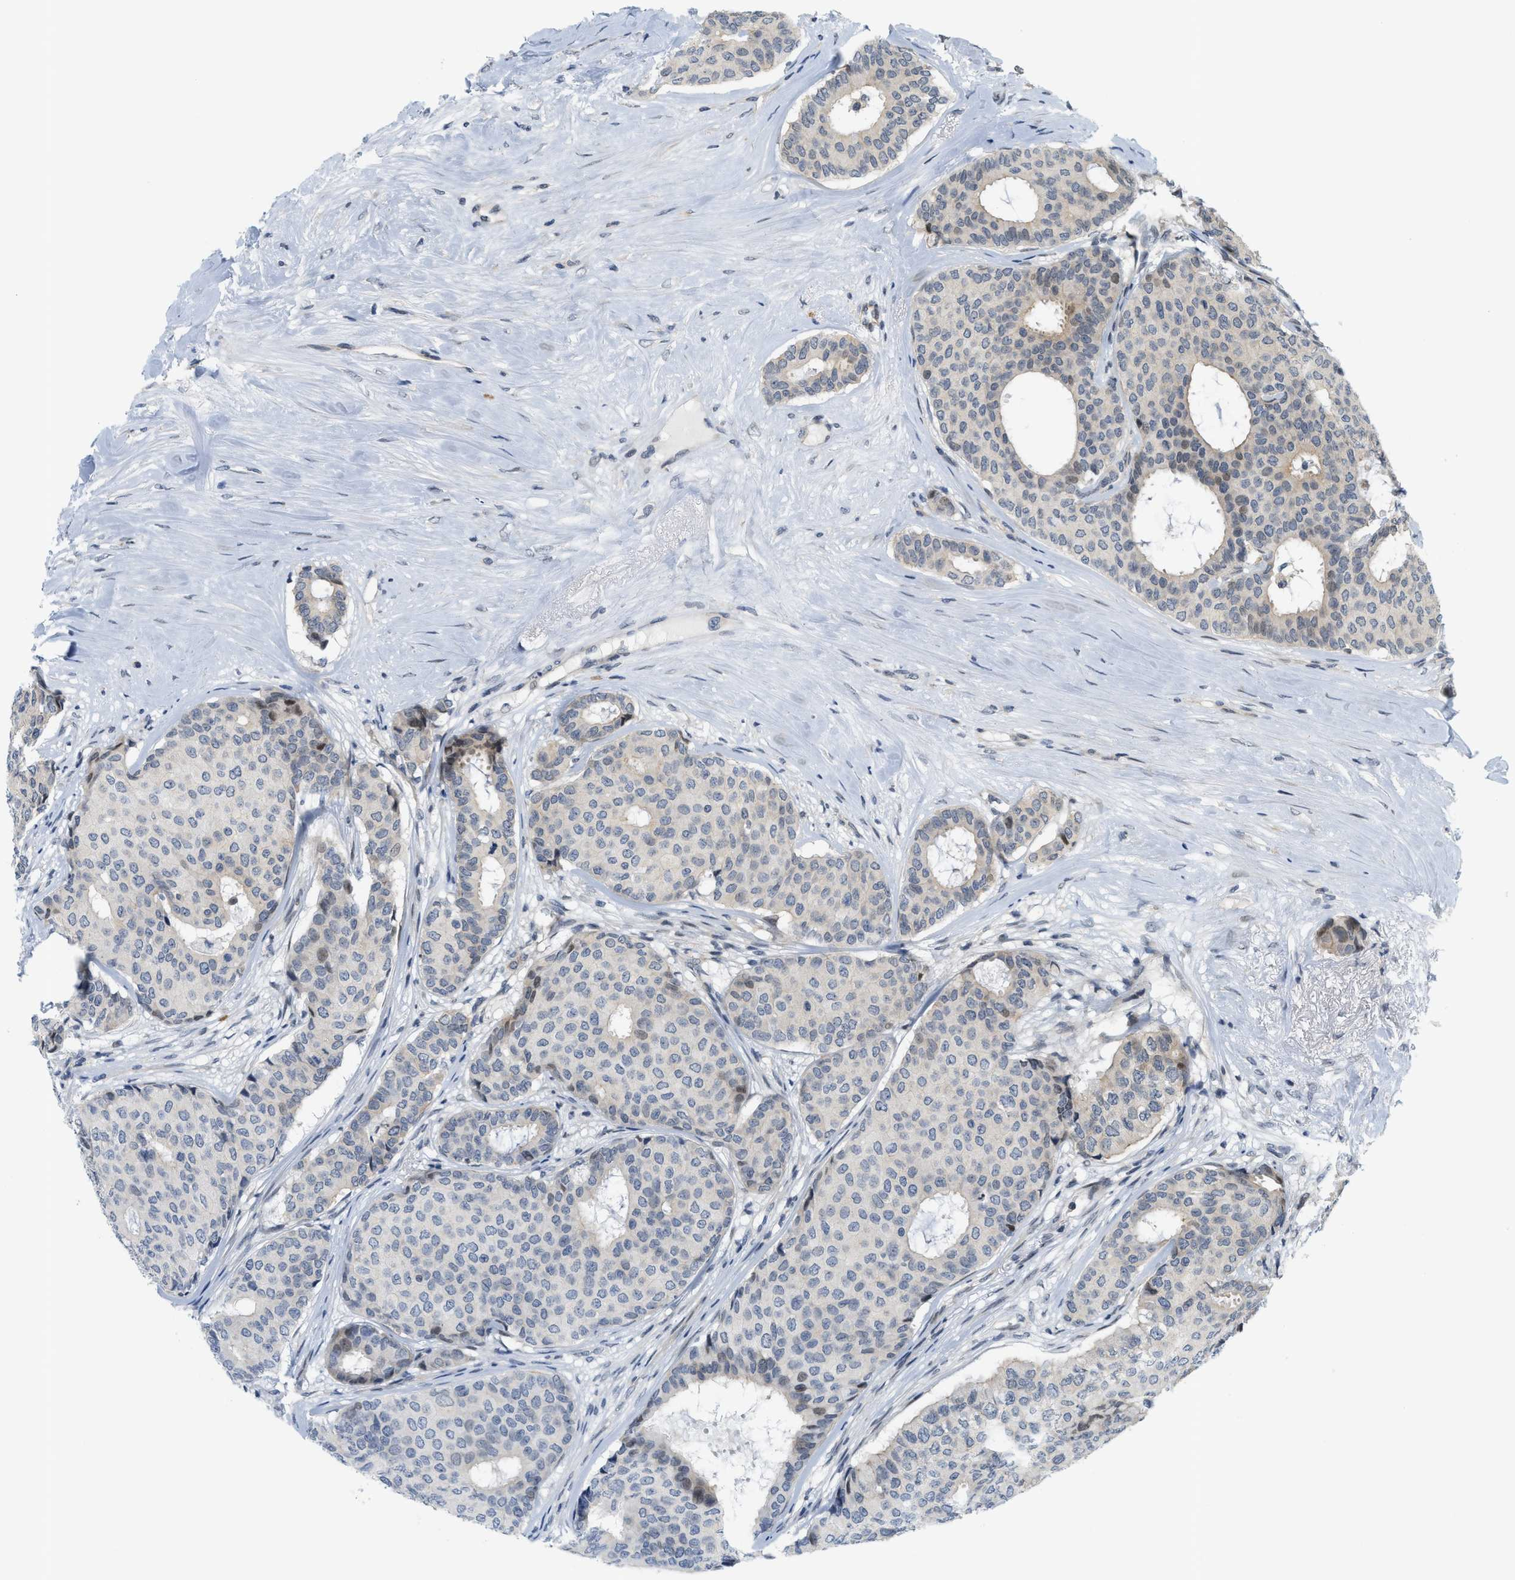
{"staining": {"intensity": "weak", "quantity": "<25%", "location": "nuclear"}, "tissue": "breast cancer", "cell_type": "Tumor cells", "image_type": "cancer", "snomed": [{"axis": "morphology", "description": "Duct carcinoma"}, {"axis": "topography", "description": "Breast"}], "caption": "This is an immunohistochemistry (IHC) micrograph of infiltrating ductal carcinoma (breast). There is no staining in tumor cells.", "gene": "KMT2A", "patient": {"sex": "female", "age": 75}}